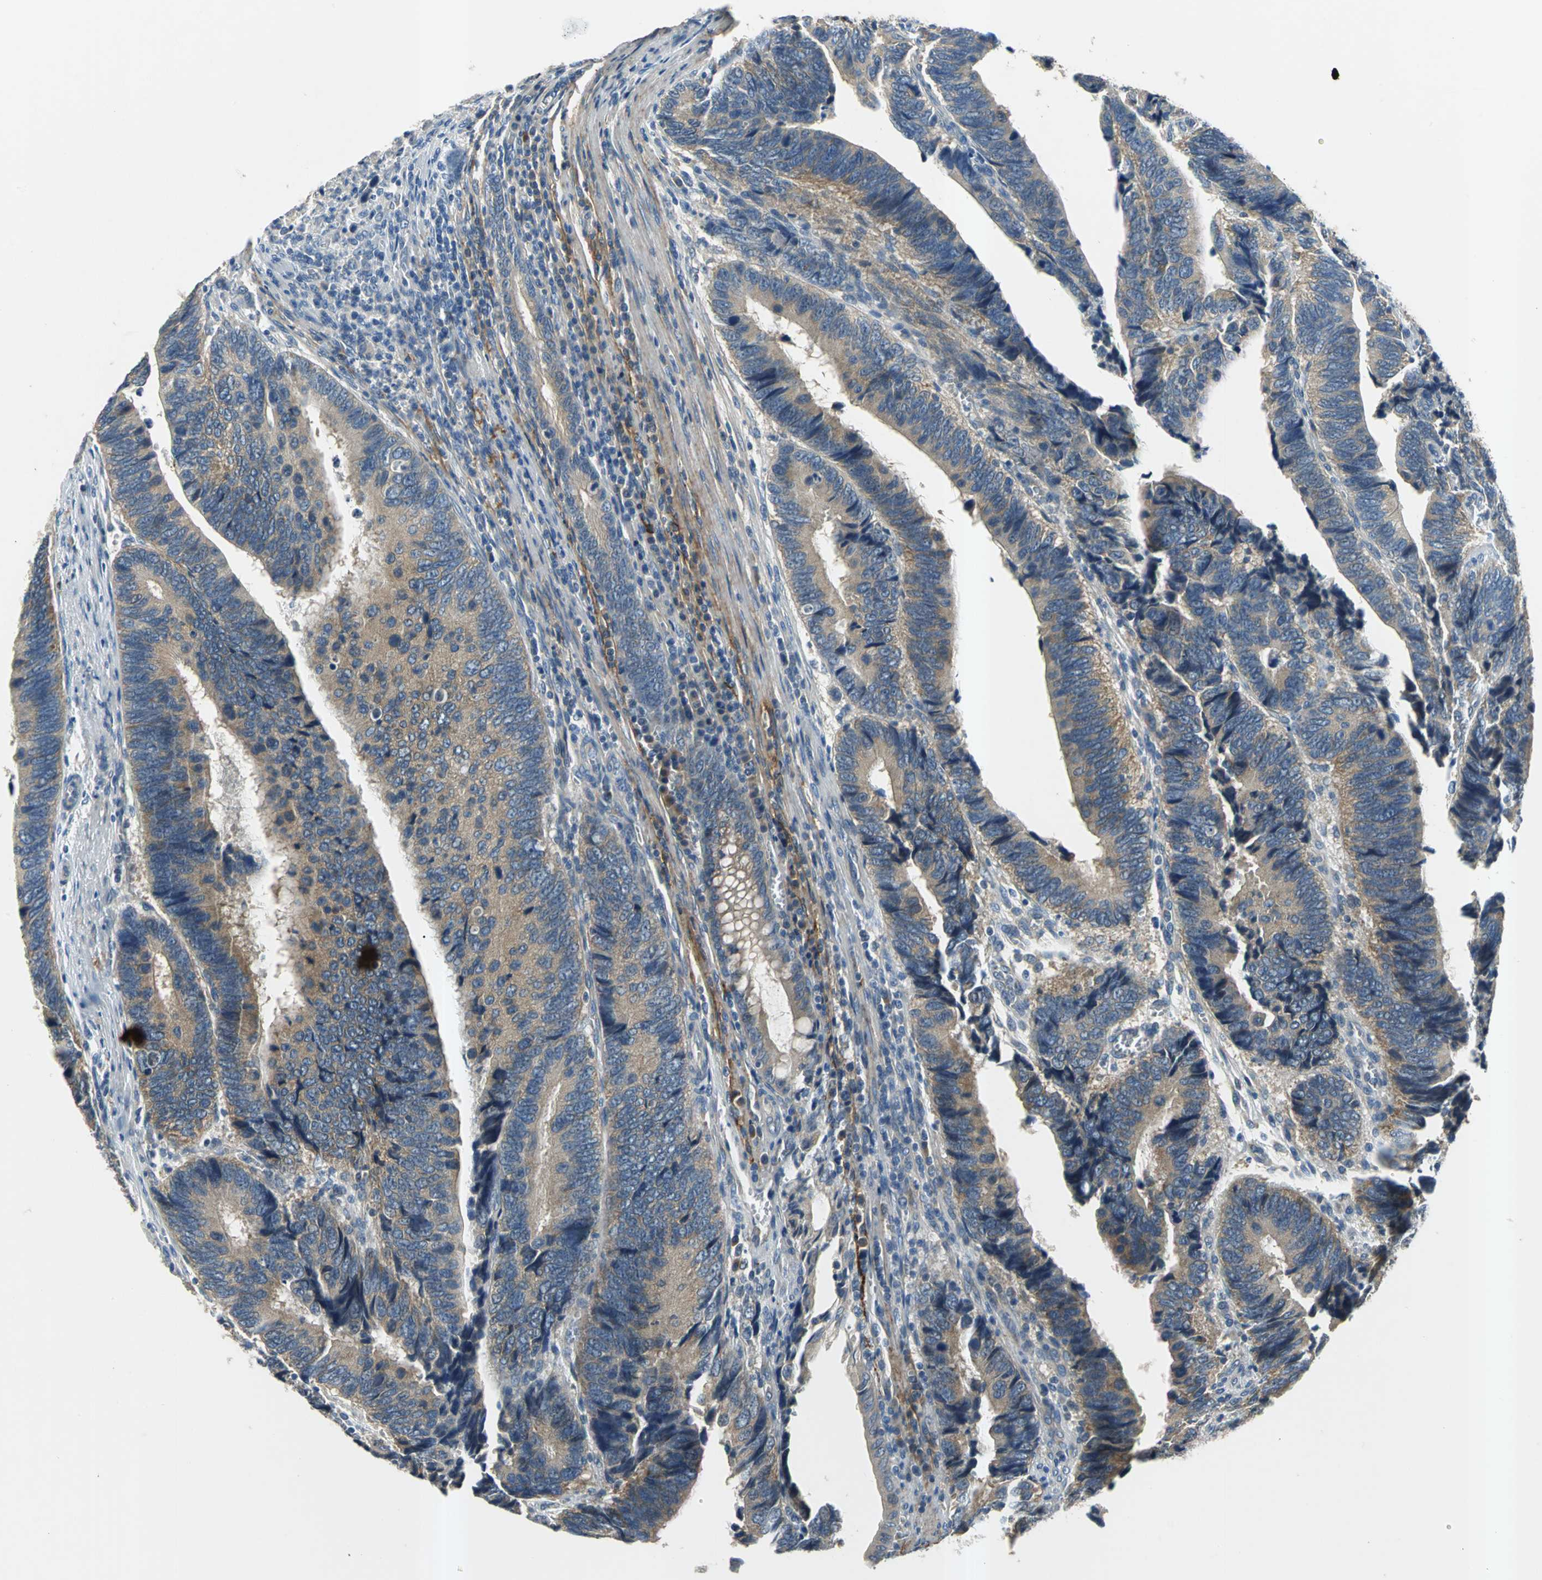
{"staining": {"intensity": "moderate", "quantity": ">75%", "location": "cytoplasmic/membranous"}, "tissue": "colorectal cancer", "cell_type": "Tumor cells", "image_type": "cancer", "snomed": [{"axis": "morphology", "description": "Adenocarcinoma, NOS"}, {"axis": "topography", "description": "Colon"}], "caption": "Moderate cytoplasmic/membranous protein expression is seen in approximately >75% of tumor cells in colorectal cancer (adenocarcinoma).", "gene": "SLC16A7", "patient": {"sex": "male", "age": 72}}